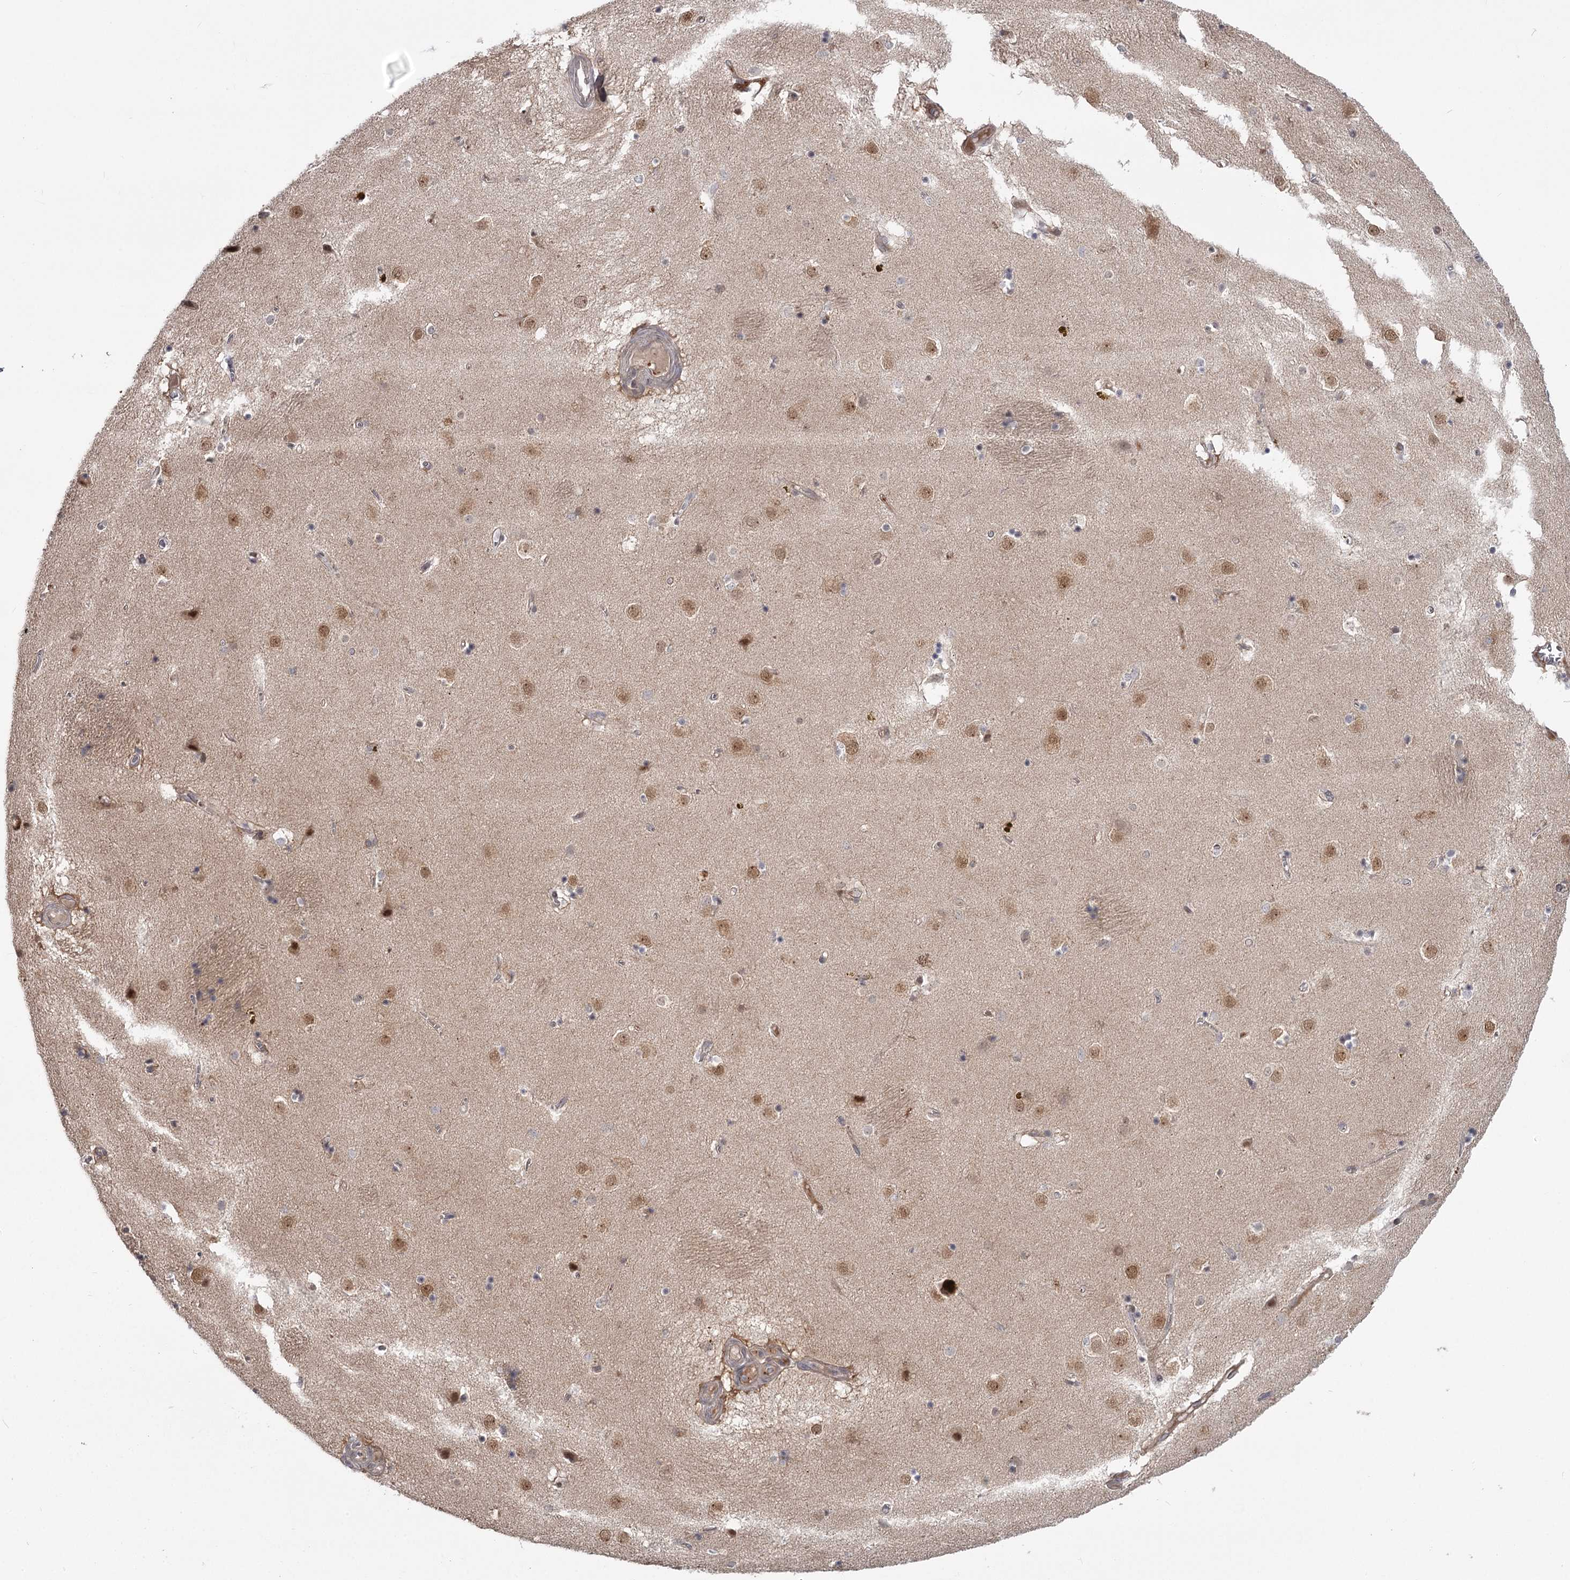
{"staining": {"intensity": "moderate", "quantity": "<25%", "location": "cytoplasmic/membranous,nuclear"}, "tissue": "caudate", "cell_type": "Glial cells", "image_type": "normal", "snomed": [{"axis": "morphology", "description": "Normal tissue, NOS"}, {"axis": "topography", "description": "Lateral ventricle wall"}], "caption": "An IHC image of benign tissue is shown. Protein staining in brown shows moderate cytoplasmic/membranous,nuclear positivity in caudate within glial cells.", "gene": "CCNG2", "patient": {"sex": "male", "age": 70}}